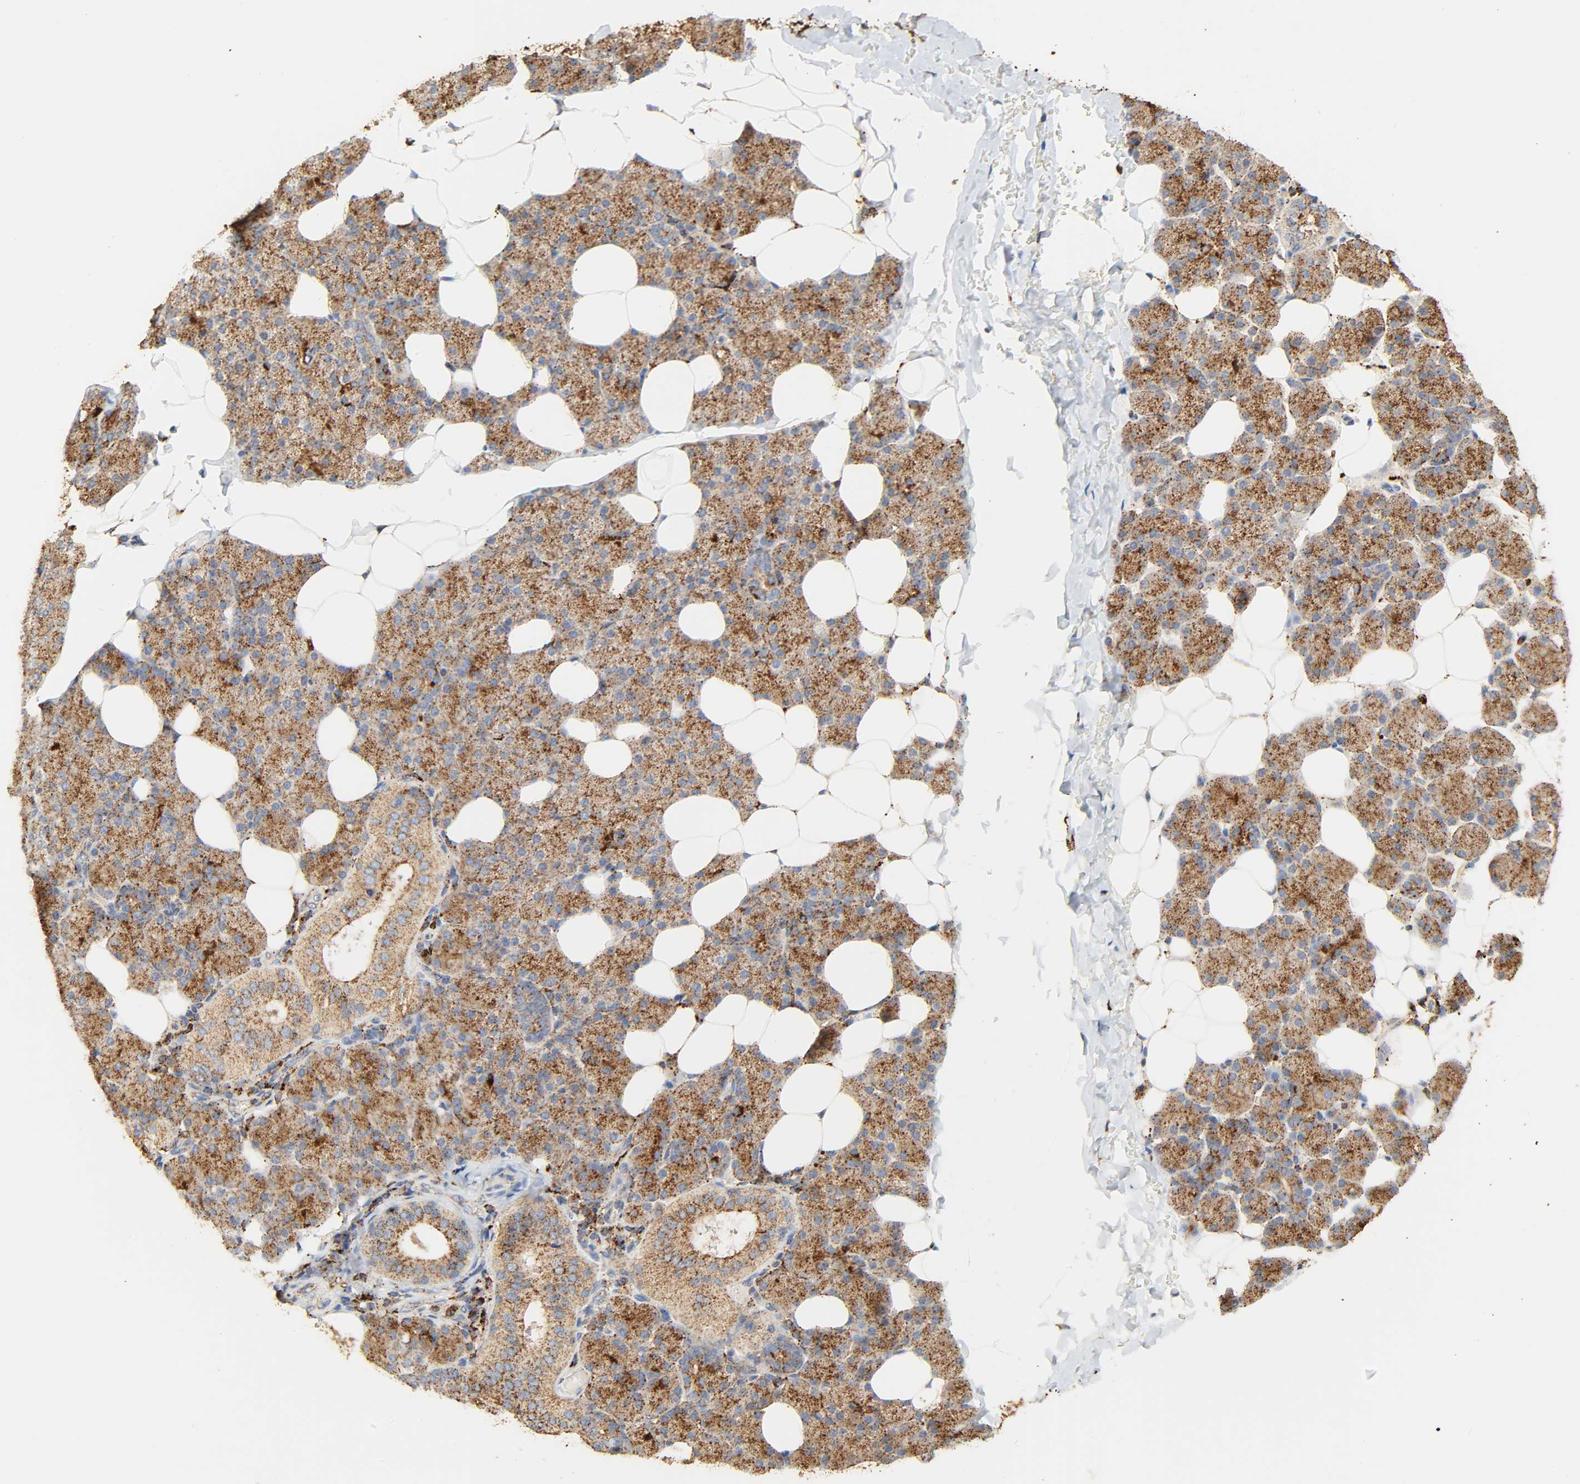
{"staining": {"intensity": "strong", "quantity": ">75%", "location": "cytoplasmic/membranous"}, "tissue": "salivary gland", "cell_type": "Glandular cells", "image_type": "normal", "snomed": [{"axis": "morphology", "description": "Normal tissue, NOS"}, {"axis": "topography", "description": "Lymph node"}, {"axis": "topography", "description": "Salivary gland"}], "caption": "Protein staining by immunohistochemistry (IHC) demonstrates strong cytoplasmic/membranous staining in about >75% of glandular cells in normal salivary gland.", "gene": "PSAP", "patient": {"sex": "male", "age": 8}}